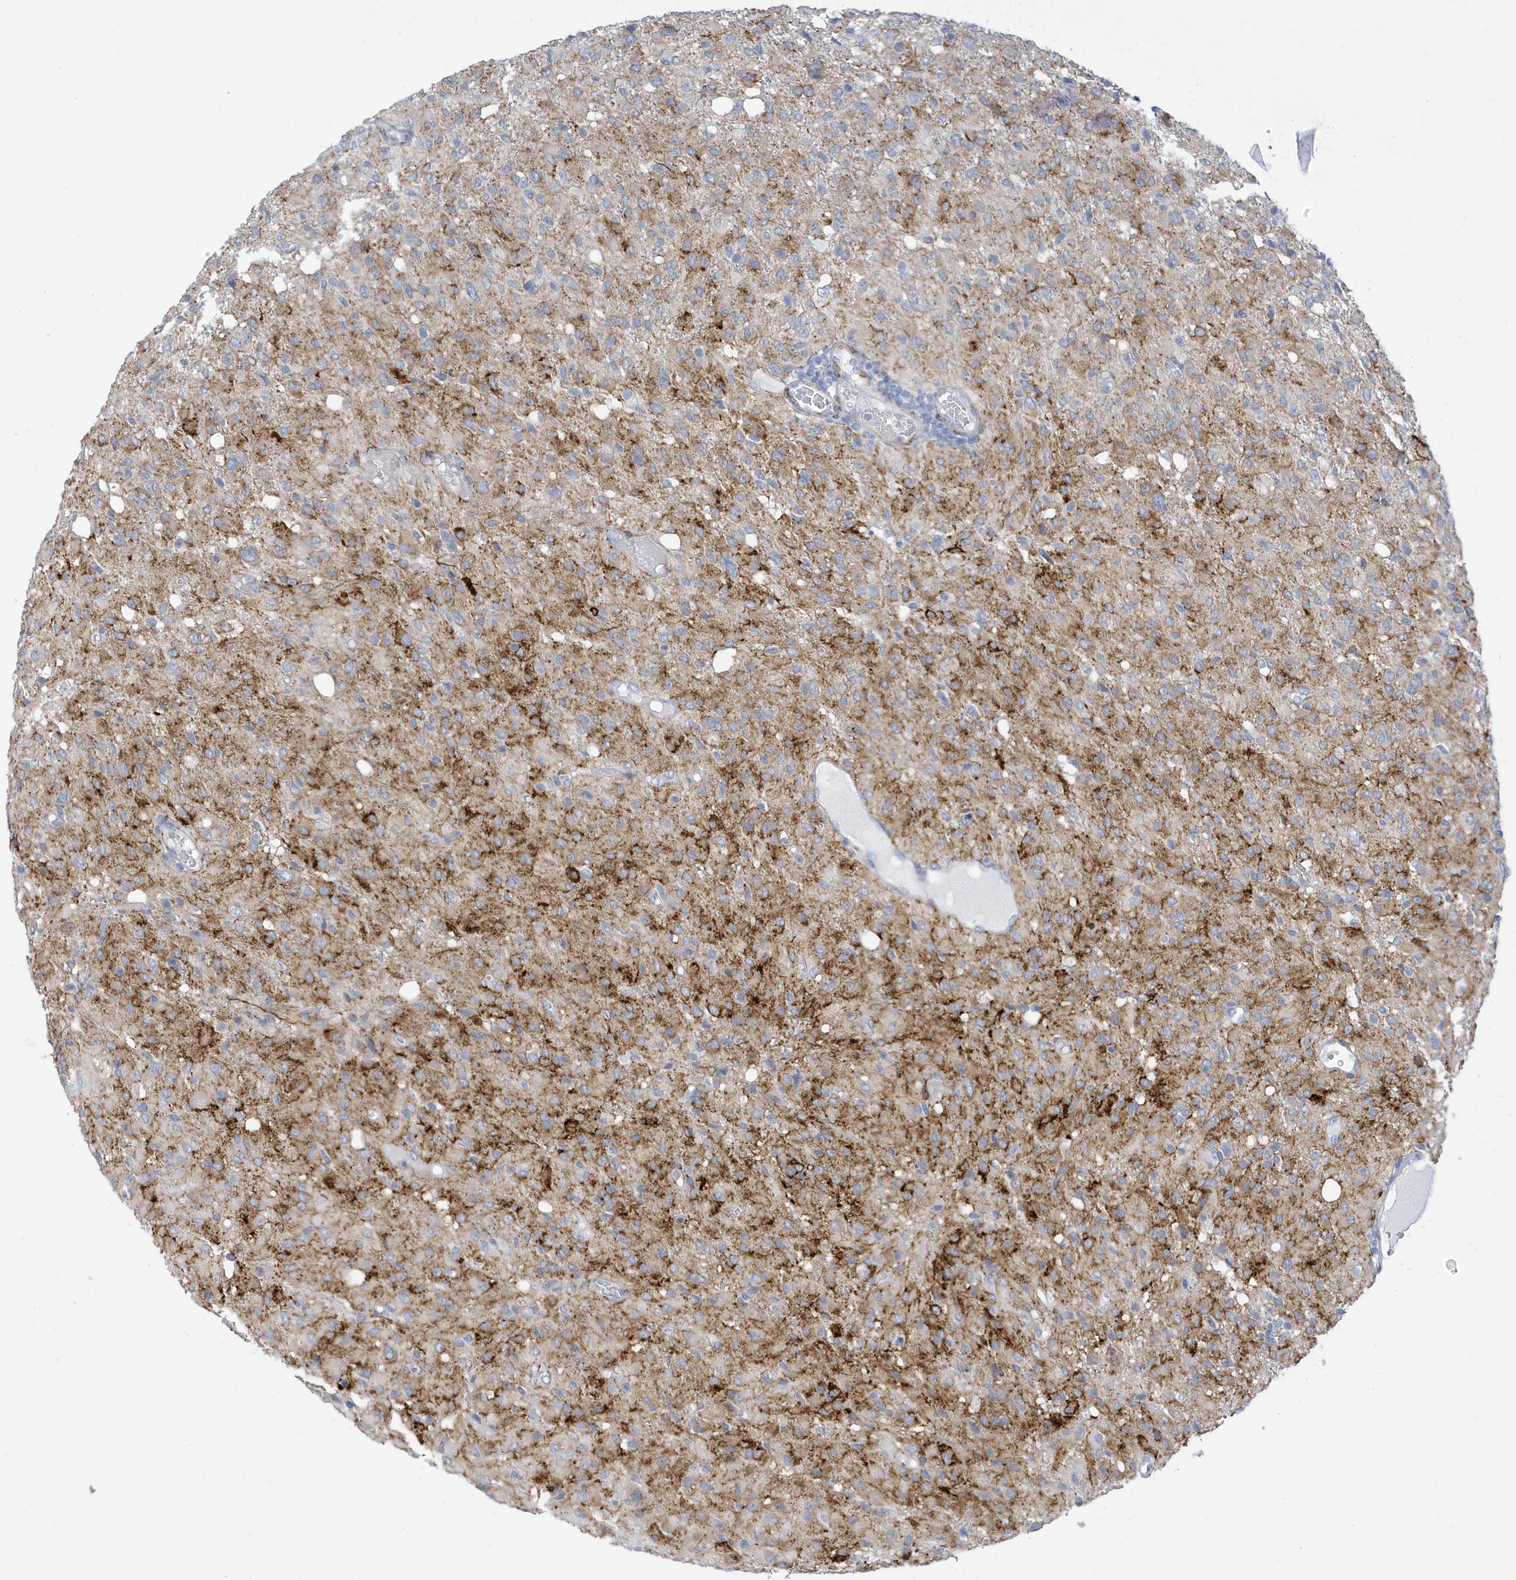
{"staining": {"intensity": "strong", "quantity": "<25%", "location": "cytoplasmic/membranous"}, "tissue": "glioma", "cell_type": "Tumor cells", "image_type": "cancer", "snomed": [{"axis": "morphology", "description": "Glioma, malignant, High grade"}, {"axis": "topography", "description": "Brain"}], "caption": "Strong cytoplasmic/membranous staining for a protein is appreciated in approximately <25% of tumor cells of high-grade glioma (malignant) using immunohistochemistry.", "gene": "PERM1", "patient": {"sex": "female", "age": 59}}